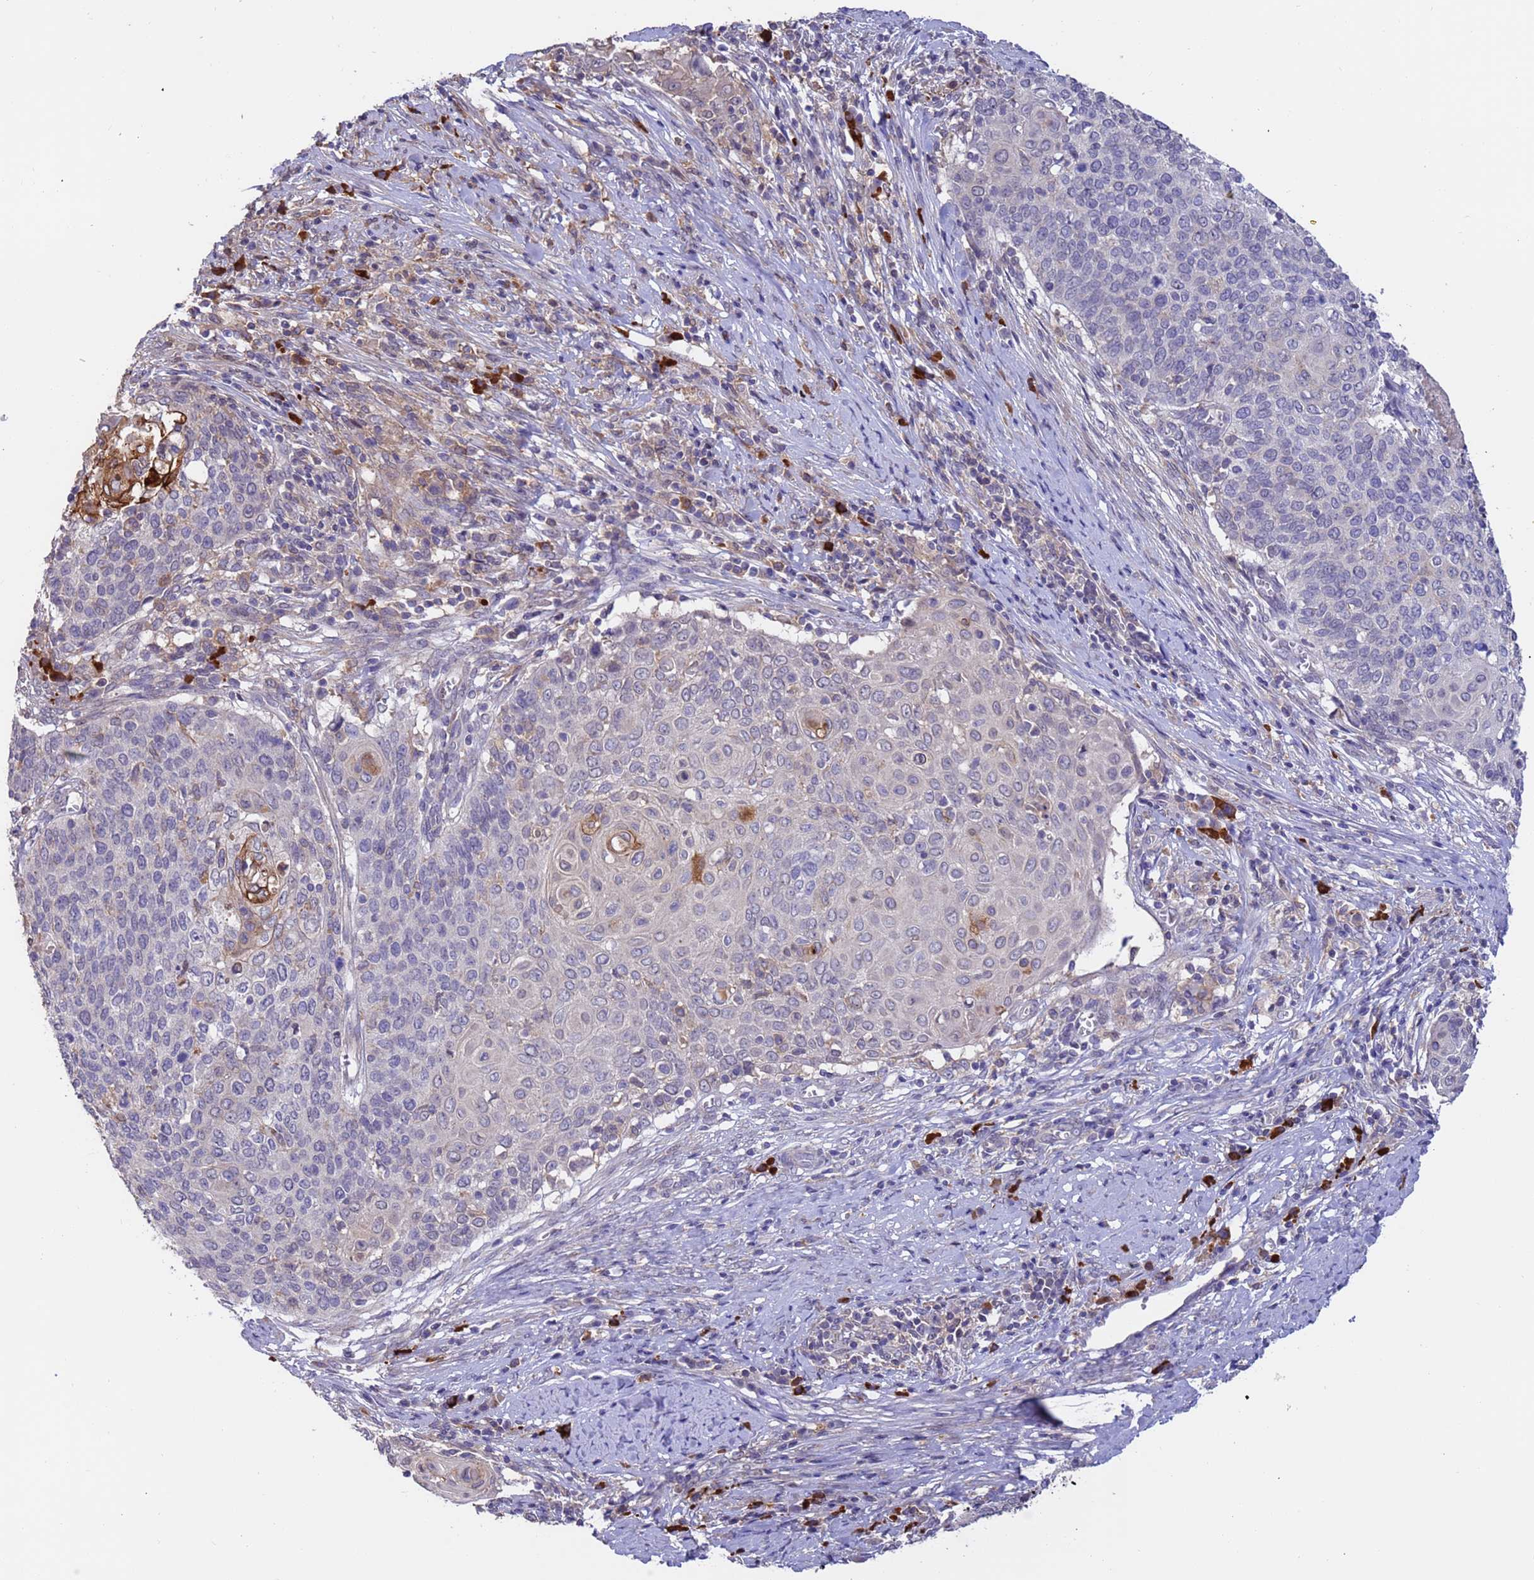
{"staining": {"intensity": "strong", "quantity": "<25%", "location": "cytoplasmic/membranous"}, "tissue": "cervical cancer", "cell_type": "Tumor cells", "image_type": "cancer", "snomed": [{"axis": "morphology", "description": "Squamous cell carcinoma, NOS"}, {"axis": "topography", "description": "Cervix"}], "caption": "Cervical squamous cell carcinoma stained for a protein reveals strong cytoplasmic/membranous positivity in tumor cells.", "gene": "AMPD3", "patient": {"sex": "female", "age": 39}}